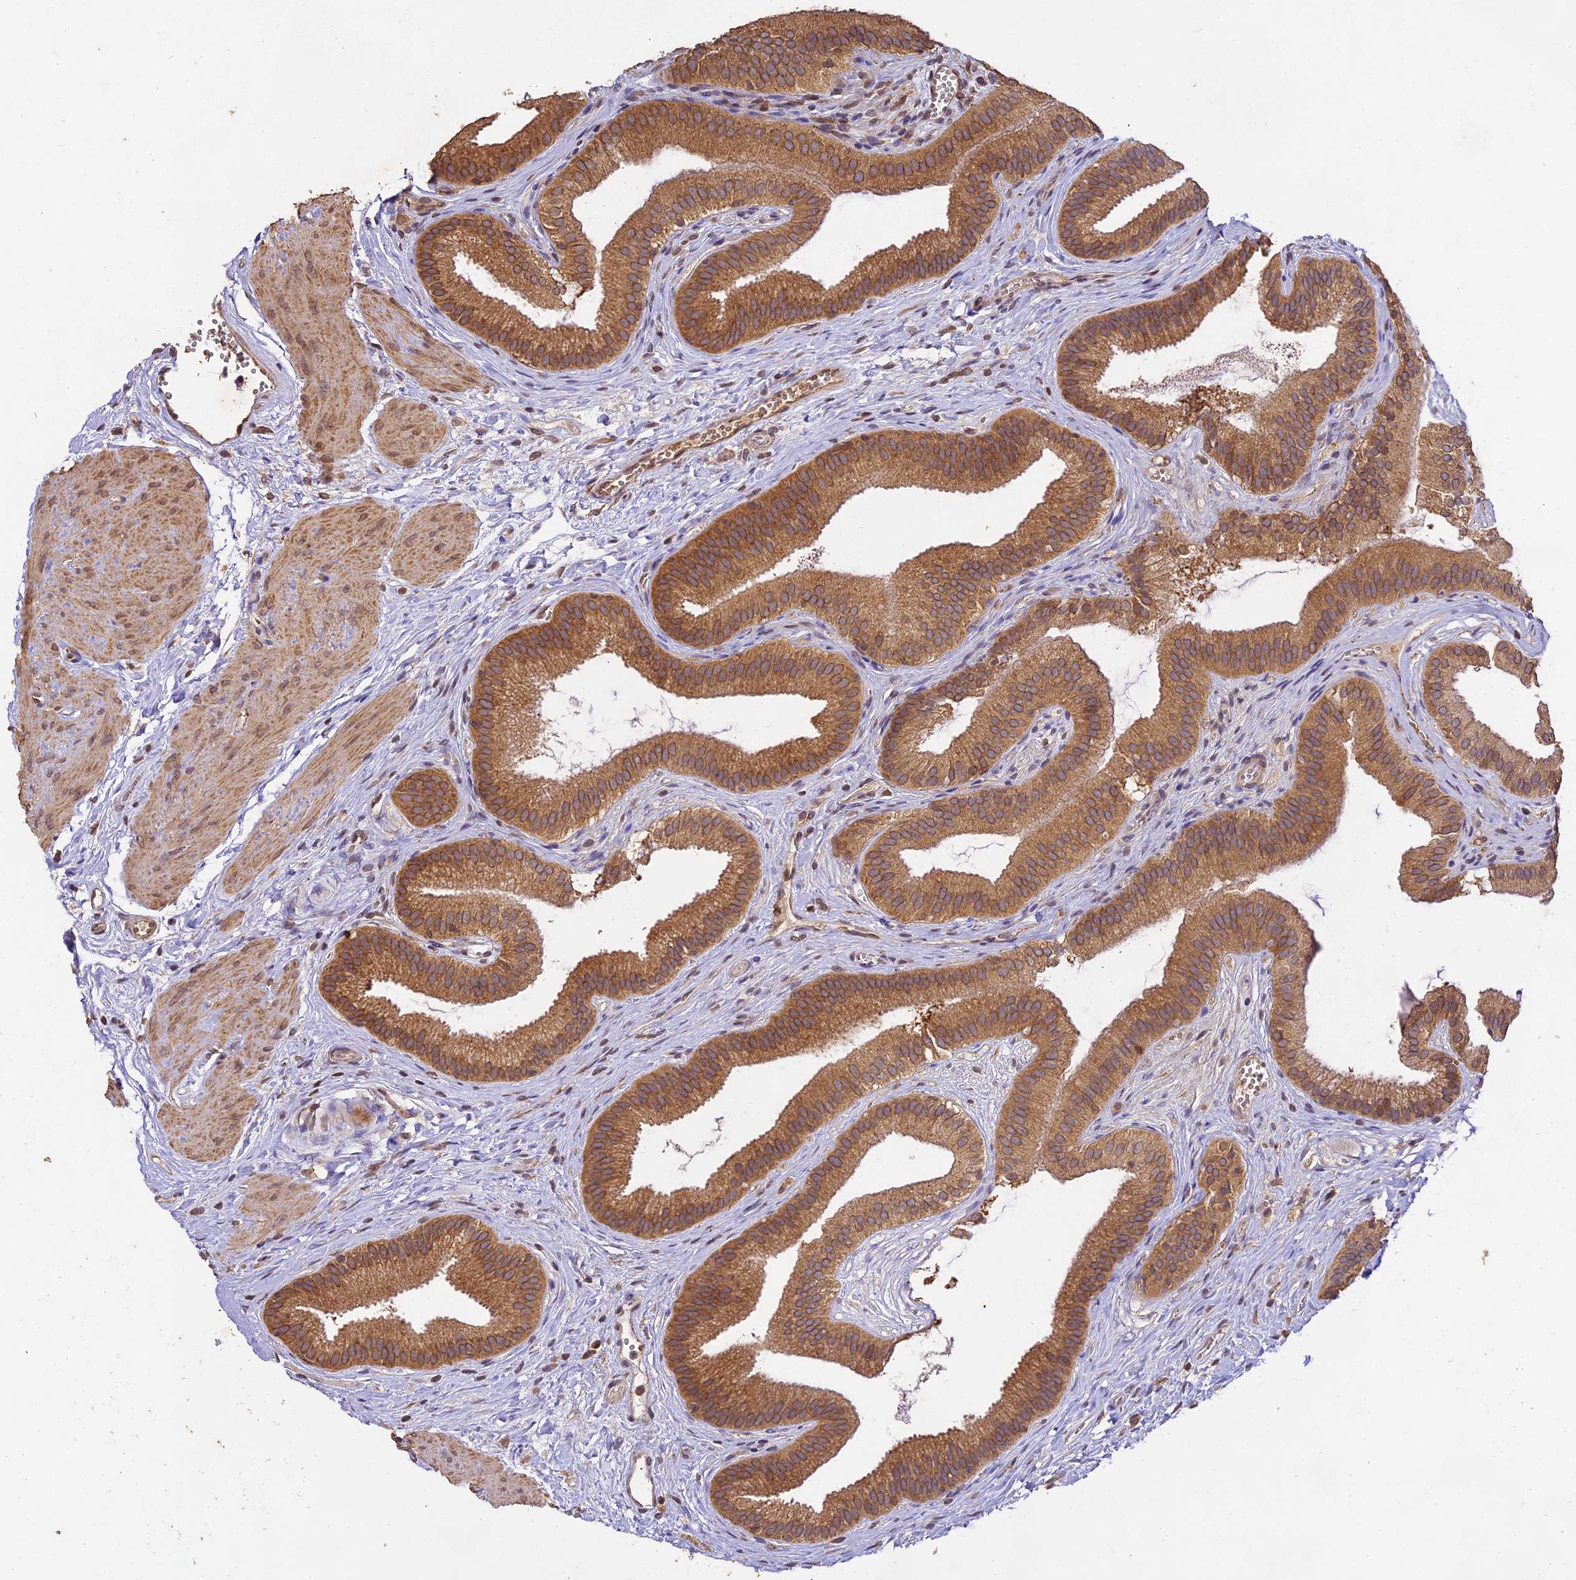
{"staining": {"intensity": "moderate", "quantity": ">75%", "location": "cytoplasmic/membranous"}, "tissue": "gallbladder", "cell_type": "Glandular cells", "image_type": "normal", "snomed": [{"axis": "morphology", "description": "Normal tissue, NOS"}, {"axis": "topography", "description": "Gallbladder"}], "caption": "This is an image of IHC staining of normal gallbladder, which shows moderate staining in the cytoplasmic/membranous of glandular cells.", "gene": "BRAP", "patient": {"sex": "female", "age": 54}}